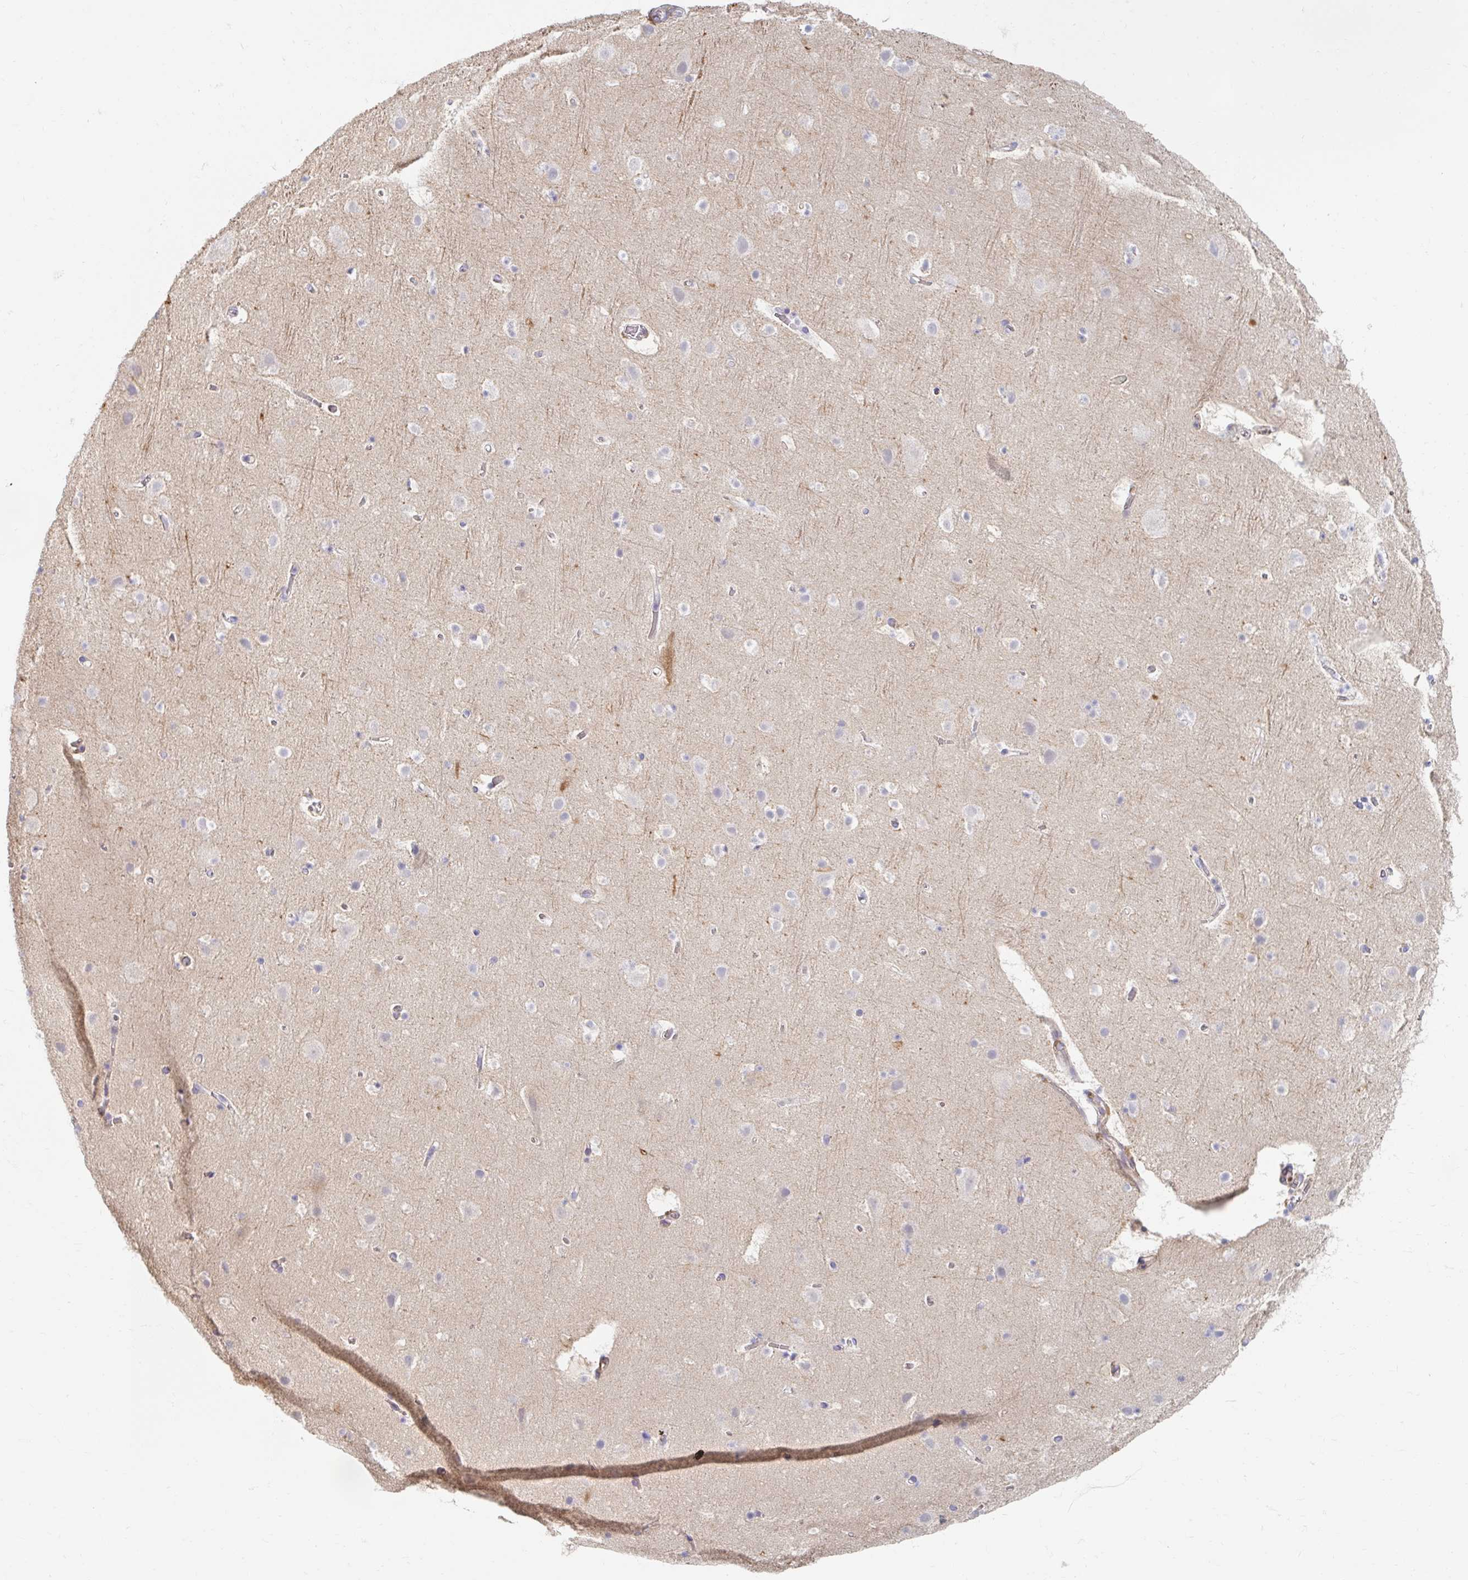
{"staining": {"intensity": "weak", "quantity": "25%-75%", "location": "cytoplasmic/membranous"}, "tissue": "cerebral cortex", "cell_type": "Endothelial cells", "image_type": "normal", "snomed": [{"axis": "morphology", "description": "Normal tissue, NOS"}, {"axis": "topography", "description": "Cerebral cortex"}], "caption": "IHC image of normal cerebral cortex stained for a protein (brown), which demonstrates low levels of weak cytoplasmic/membranous positivity in approximately 25%-75% of endothelial cells.", "gene": "MYLK2", "patient": {"sex": "female", "age": 42}}